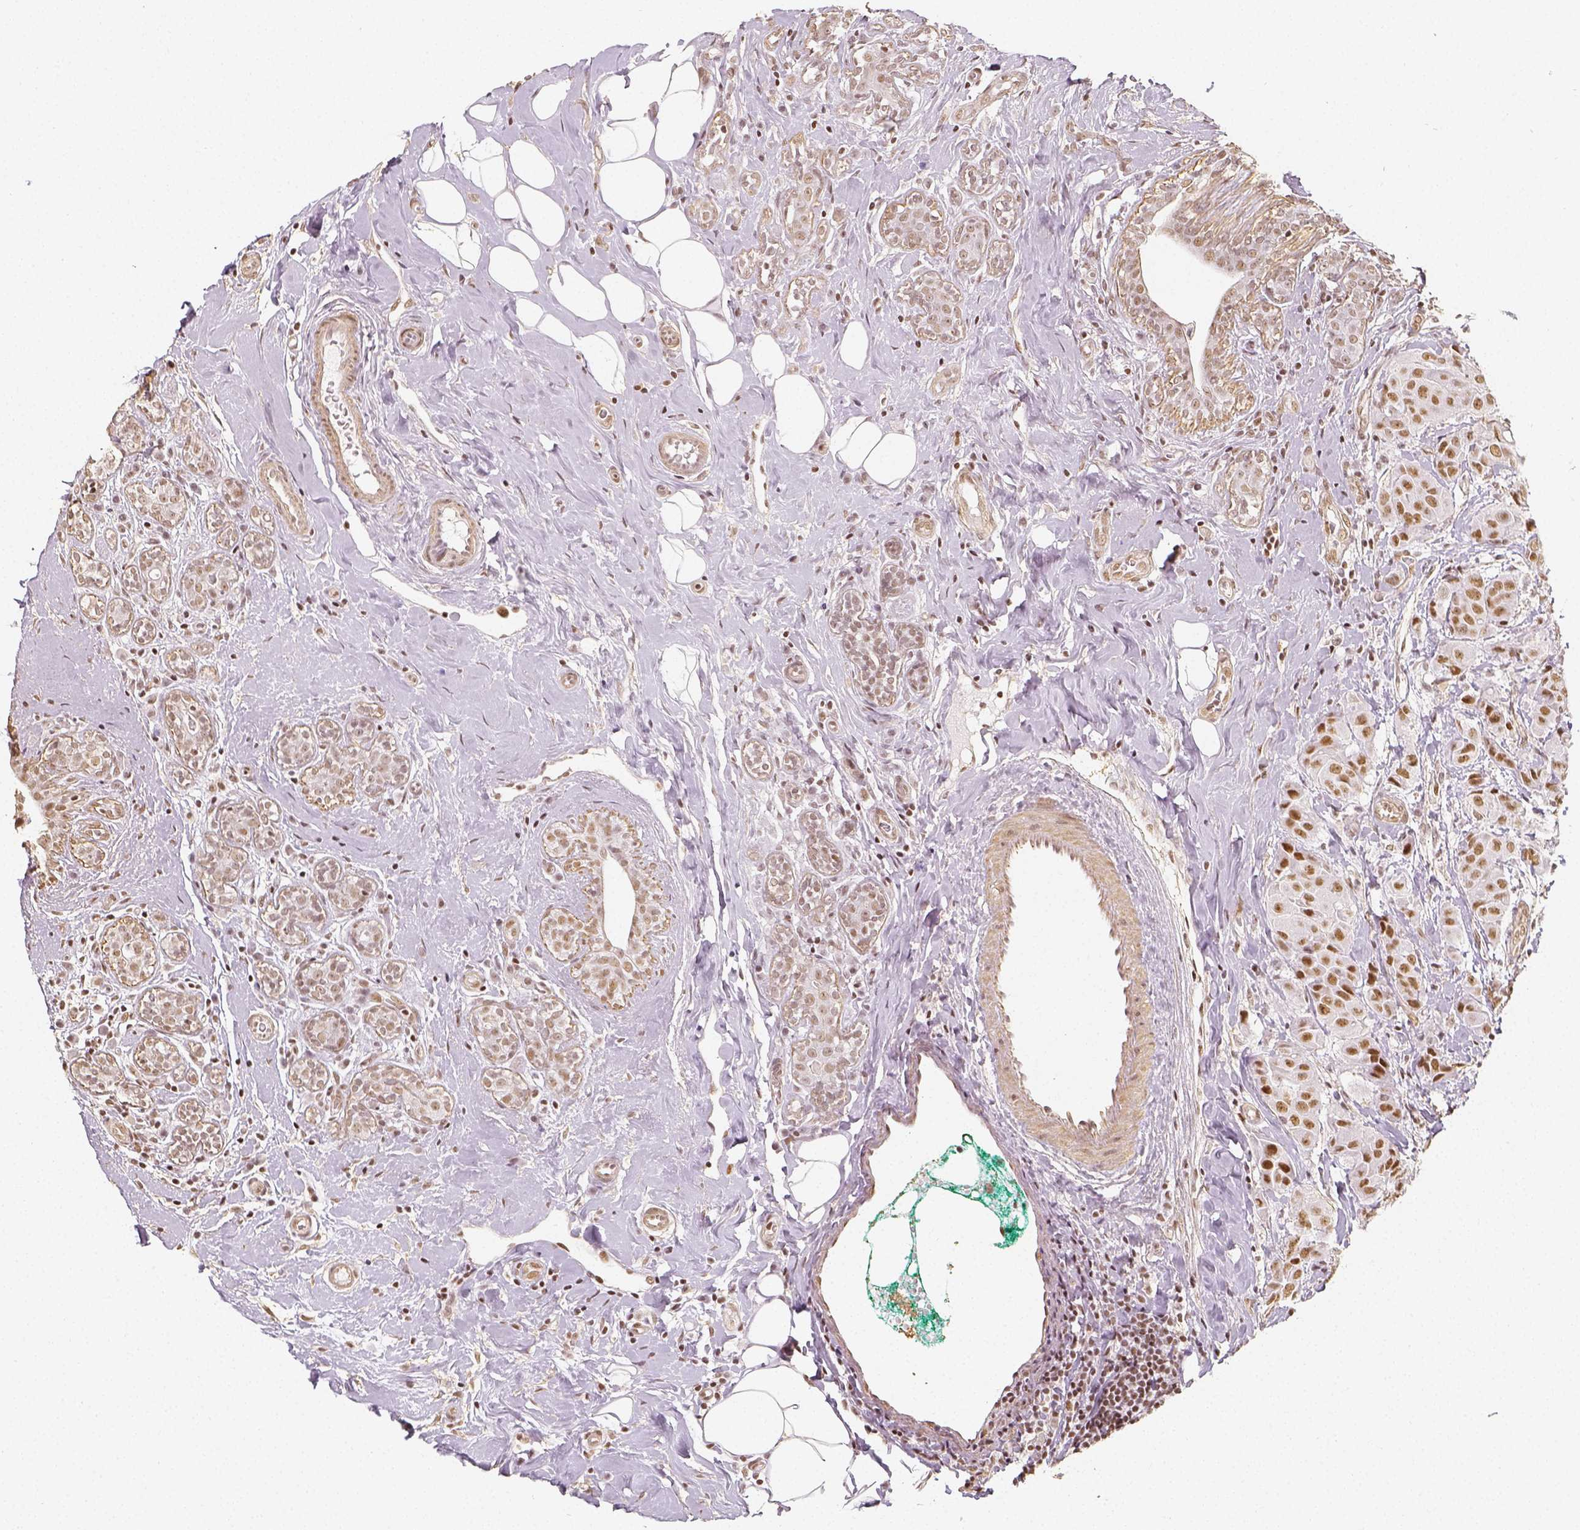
{"staining": {"intensity": "weak", "quantity": ">75%", "location": "nuclear"}, "tissue": "breast cancer", "cell_type": "Tumor cells", "image_type": "cancer", "snomed": [{"axis": "morphology", "description": "Normal tissue, NOS"}, {"axis": "morphology", "description": "Duct carcinoma"}, {"axis": "topography", "description": "Breast"}], "caption": "DAB (3,3'-diaminobenzidine) immunohistochemical staining of human breast cancer (invasive ductal carcinoma) demonstrates weak nuclear protein expression in about >75% of tumor cells.", "gene": "HDAC1", "patient": {"sex": "female", "age": 43}}